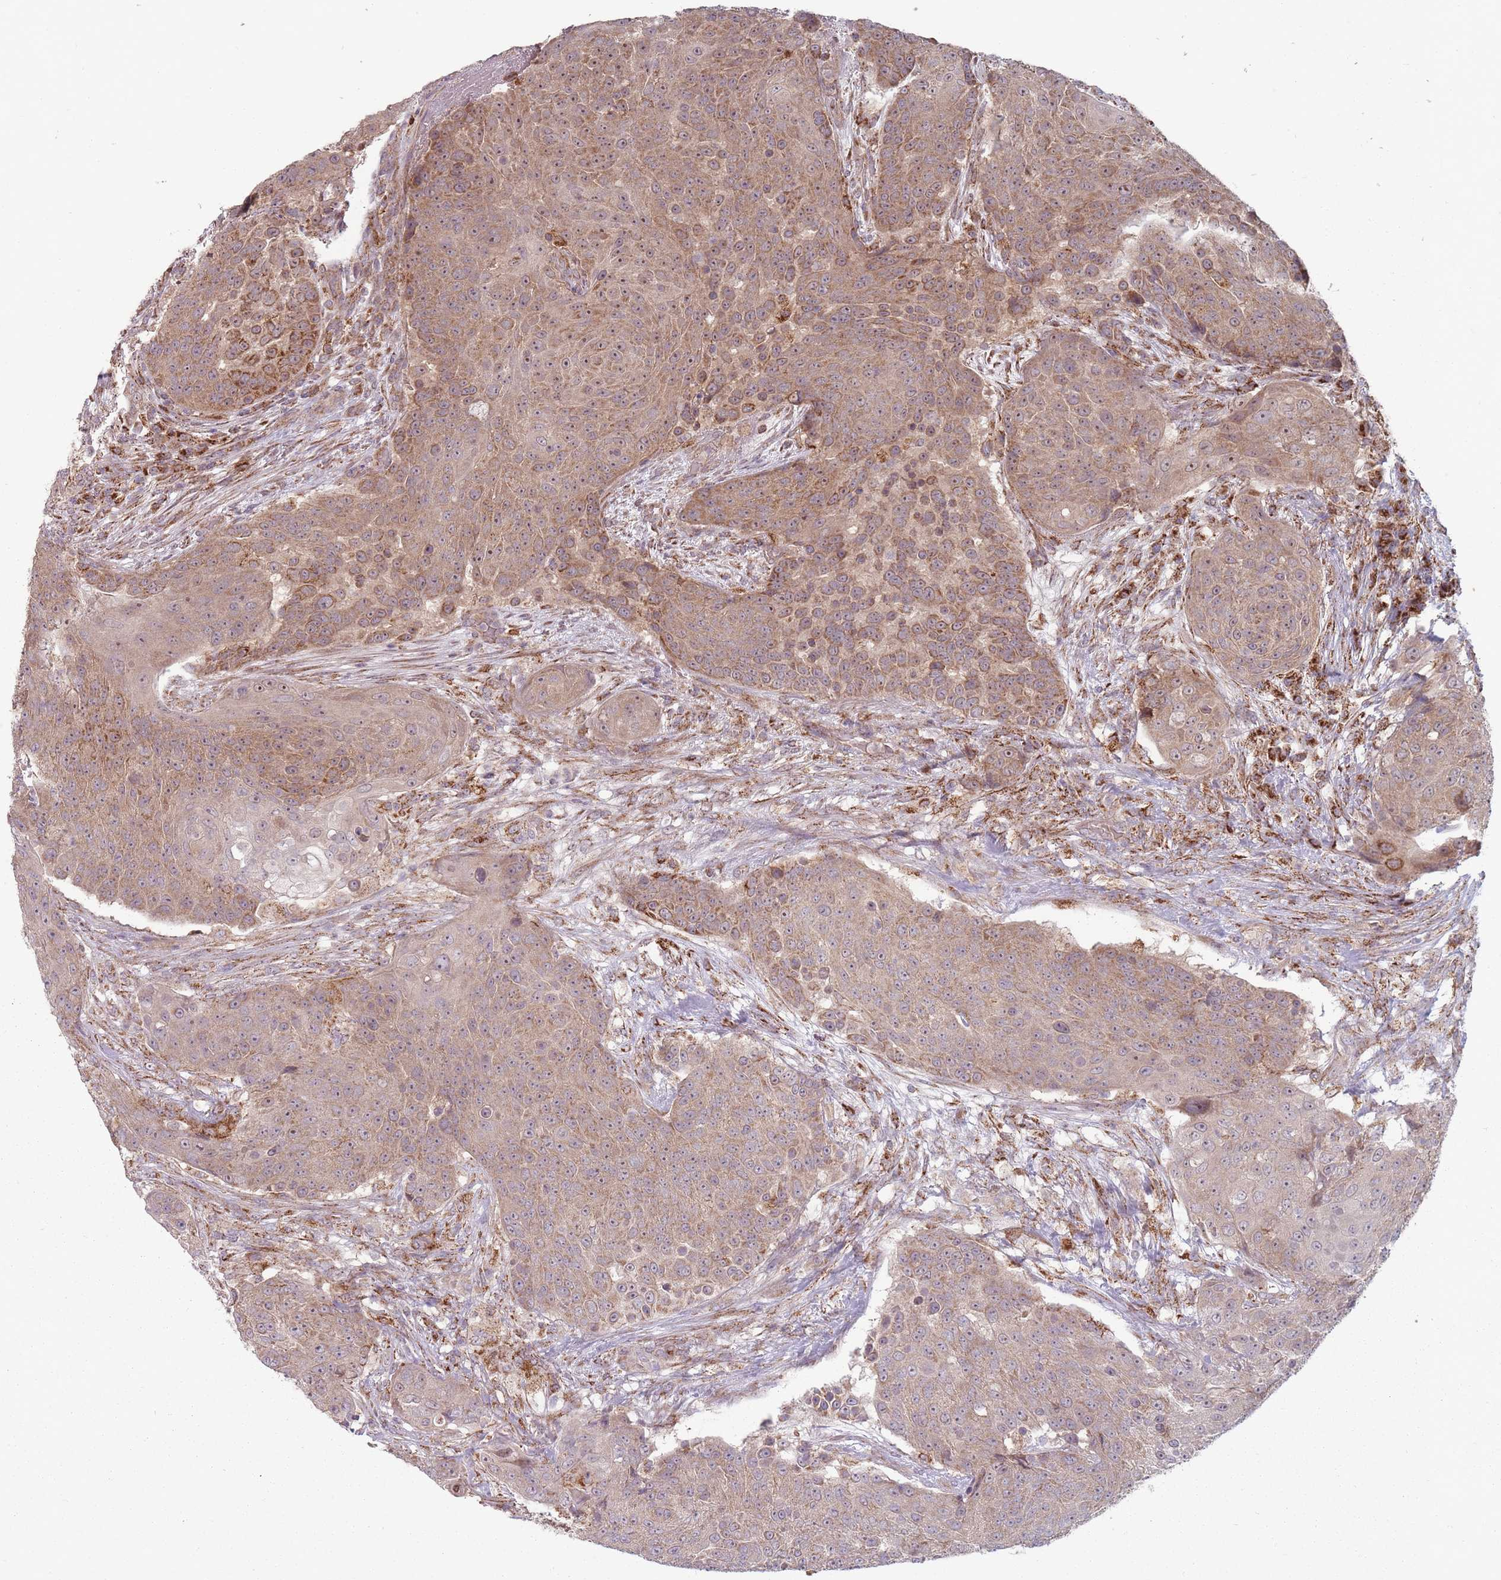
{"staining": {"intensity": "moderate", "quantity": ">75%", "location": "cytoplasmic/membranous"}, "tissue": "urothelial cancer", "cell_type": "Tumor cells", "image_type": "cancer", "snomed": [{"axis": "morphology", "description": "Urothelial carcinoma, High grade"}, {"axis": "topography", "description": "Urinary bladder"}], "caption": "This is a micrograph of immunohistochemistry staining of urothelial cancer, which shows moderate positivity in the cytoplasmic/membranous of tumor cells.", "gene": "OR10Q1", "patient": {"sex": "female", "age": 63}}